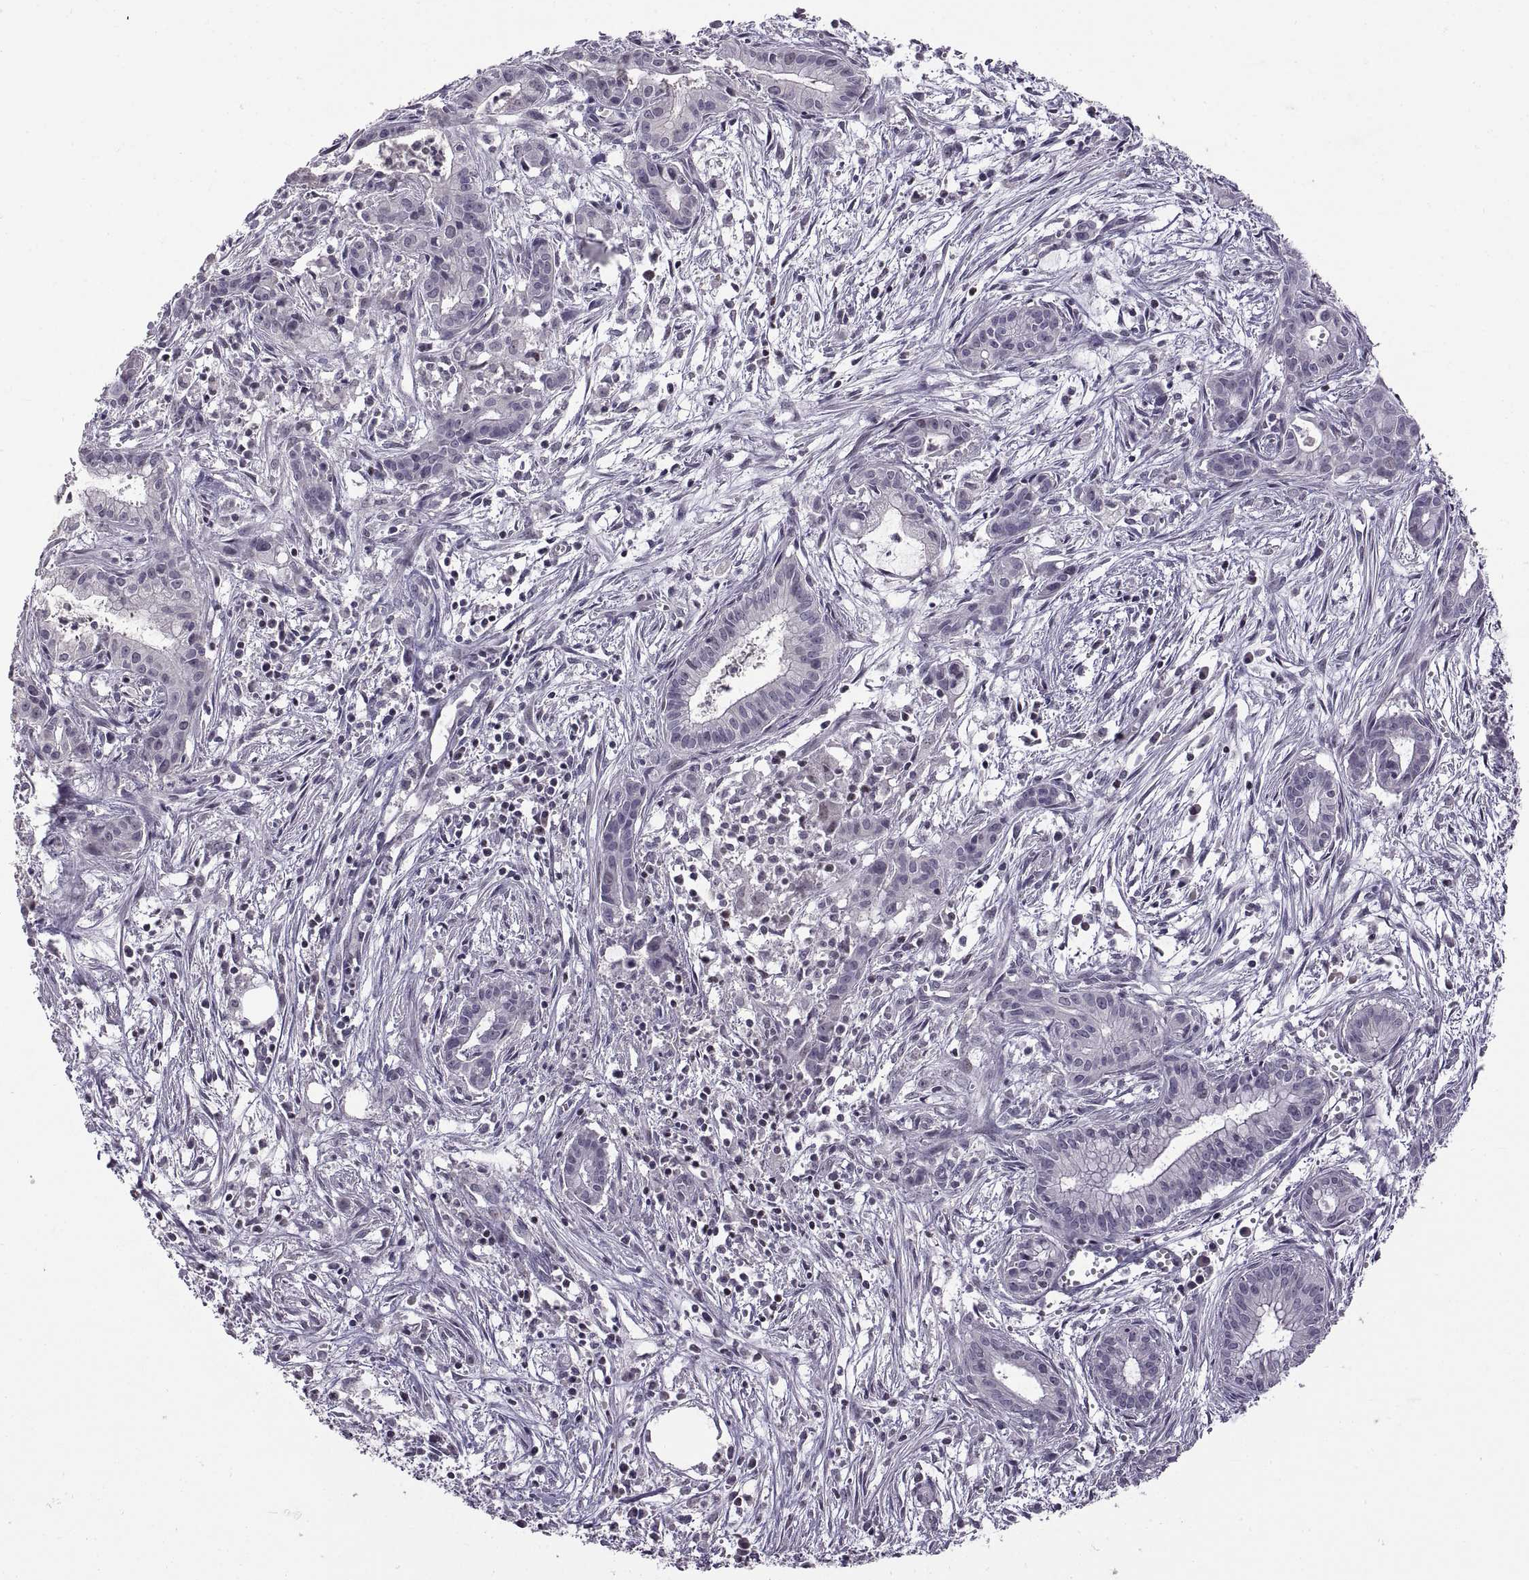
{"staining": {"intensity": "negative", "quantity": "none", "location": "none"}, "tissue": "pancreatic cancer", "cell_type": "Tumor cells", "image_type": "cancer", "snomed": [{"axis": "morphology", "description": "Adenocarcinoma, NOS"}, {"axis": "topography", "description": "Pancreas"}], "caption": "Photomicrograph shows no significant protein staining in tumor cells of pancreatic cancer (adenocarcinoma).", "gene": "NEK2", "patient": {"sex": "male", "age": 48}}